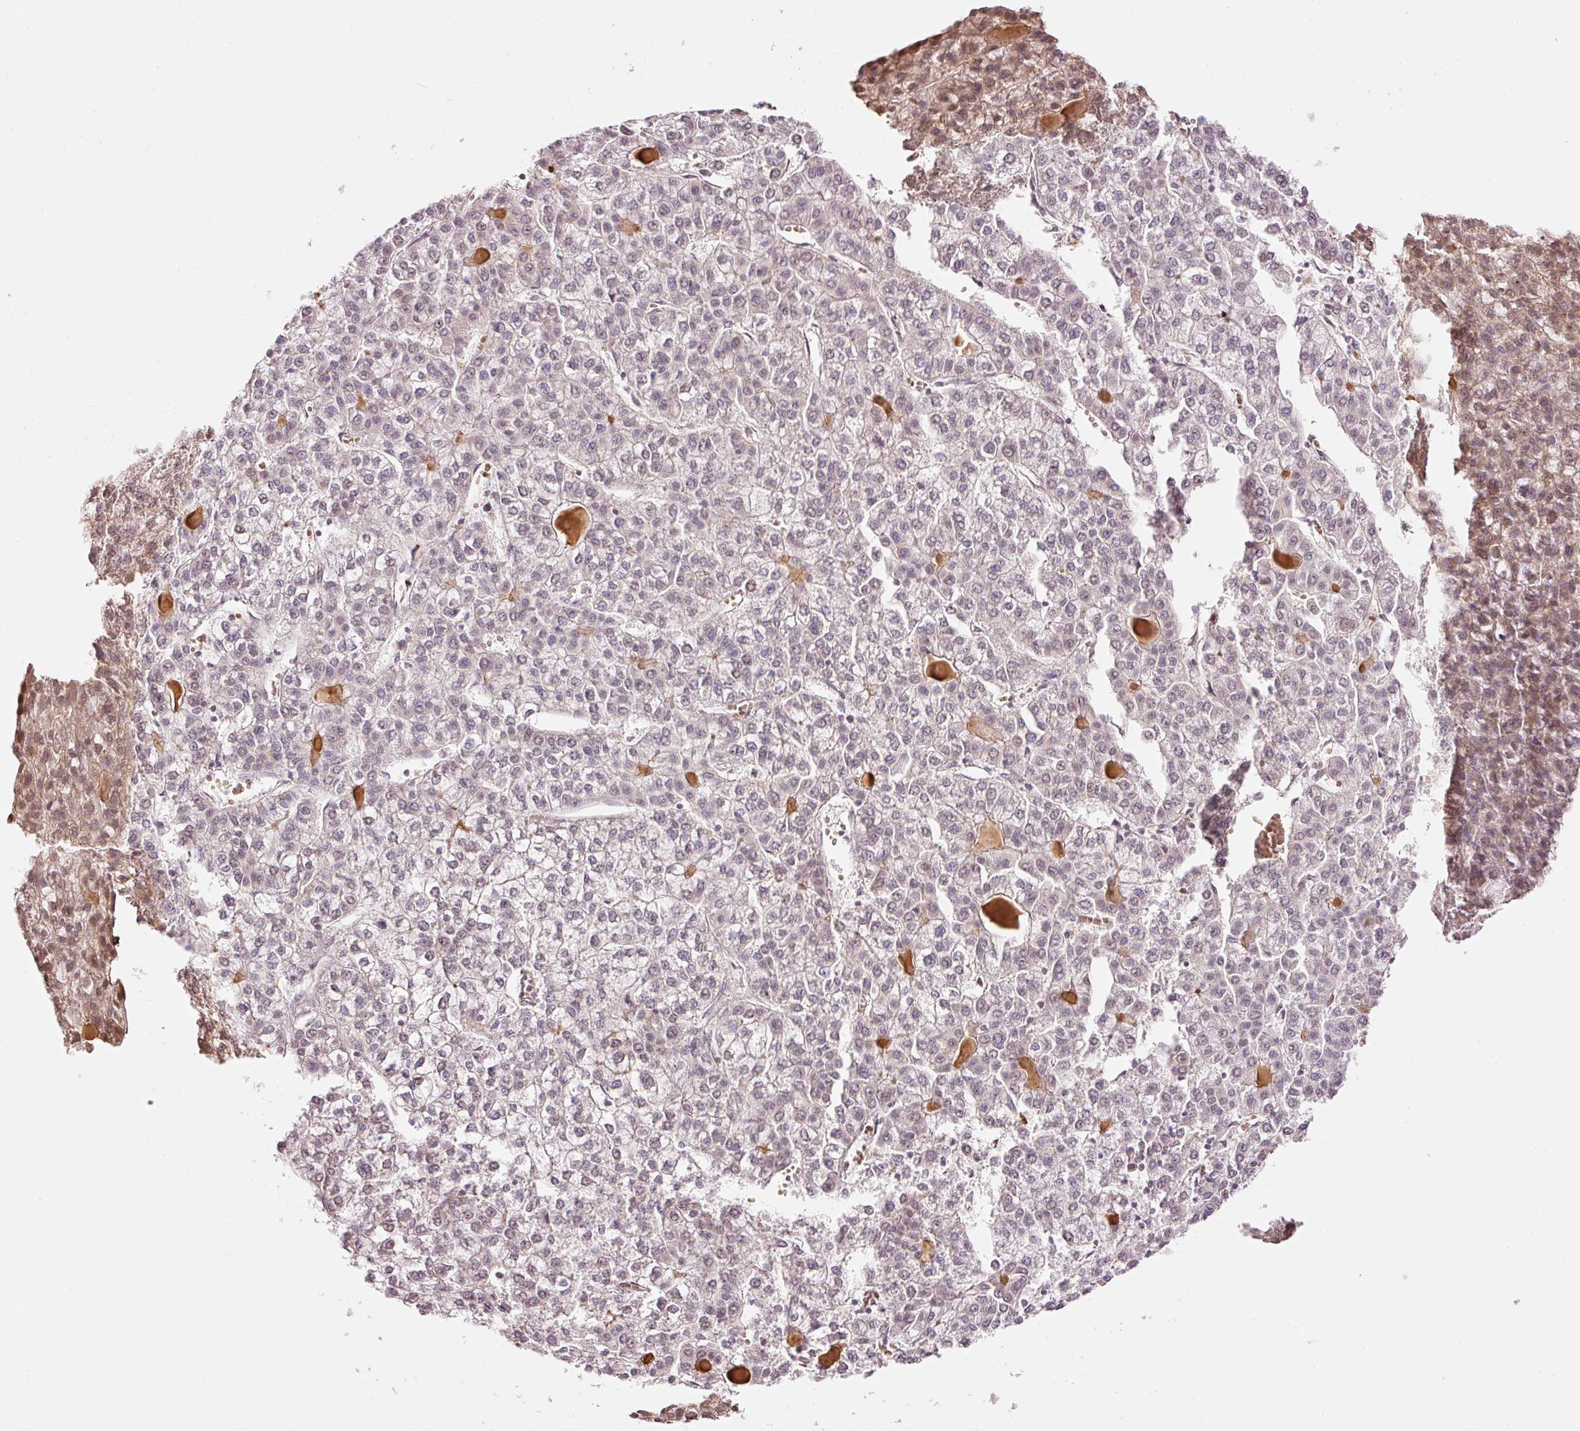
{"staining": {"intensity": "weak", "quantity": "<25%", "location": "nuclear"}, "tissue": "liver cancer", "cell_type": "Tumor cells", "image_type": "cancer", "snomed": [{"axis": "morphology", "description": "Carcinoma, Hepatocellular, NOS"}, {"axis": "topography", "description": "Liver"}], "caption": "Human liver cancer (hepatocellular carcinoma) stained for a protein using immunohistochemistry exhibits no staining in tumor cells.", "gene": "ADCY4", "patient": {"sex": "female", "age": 43}}